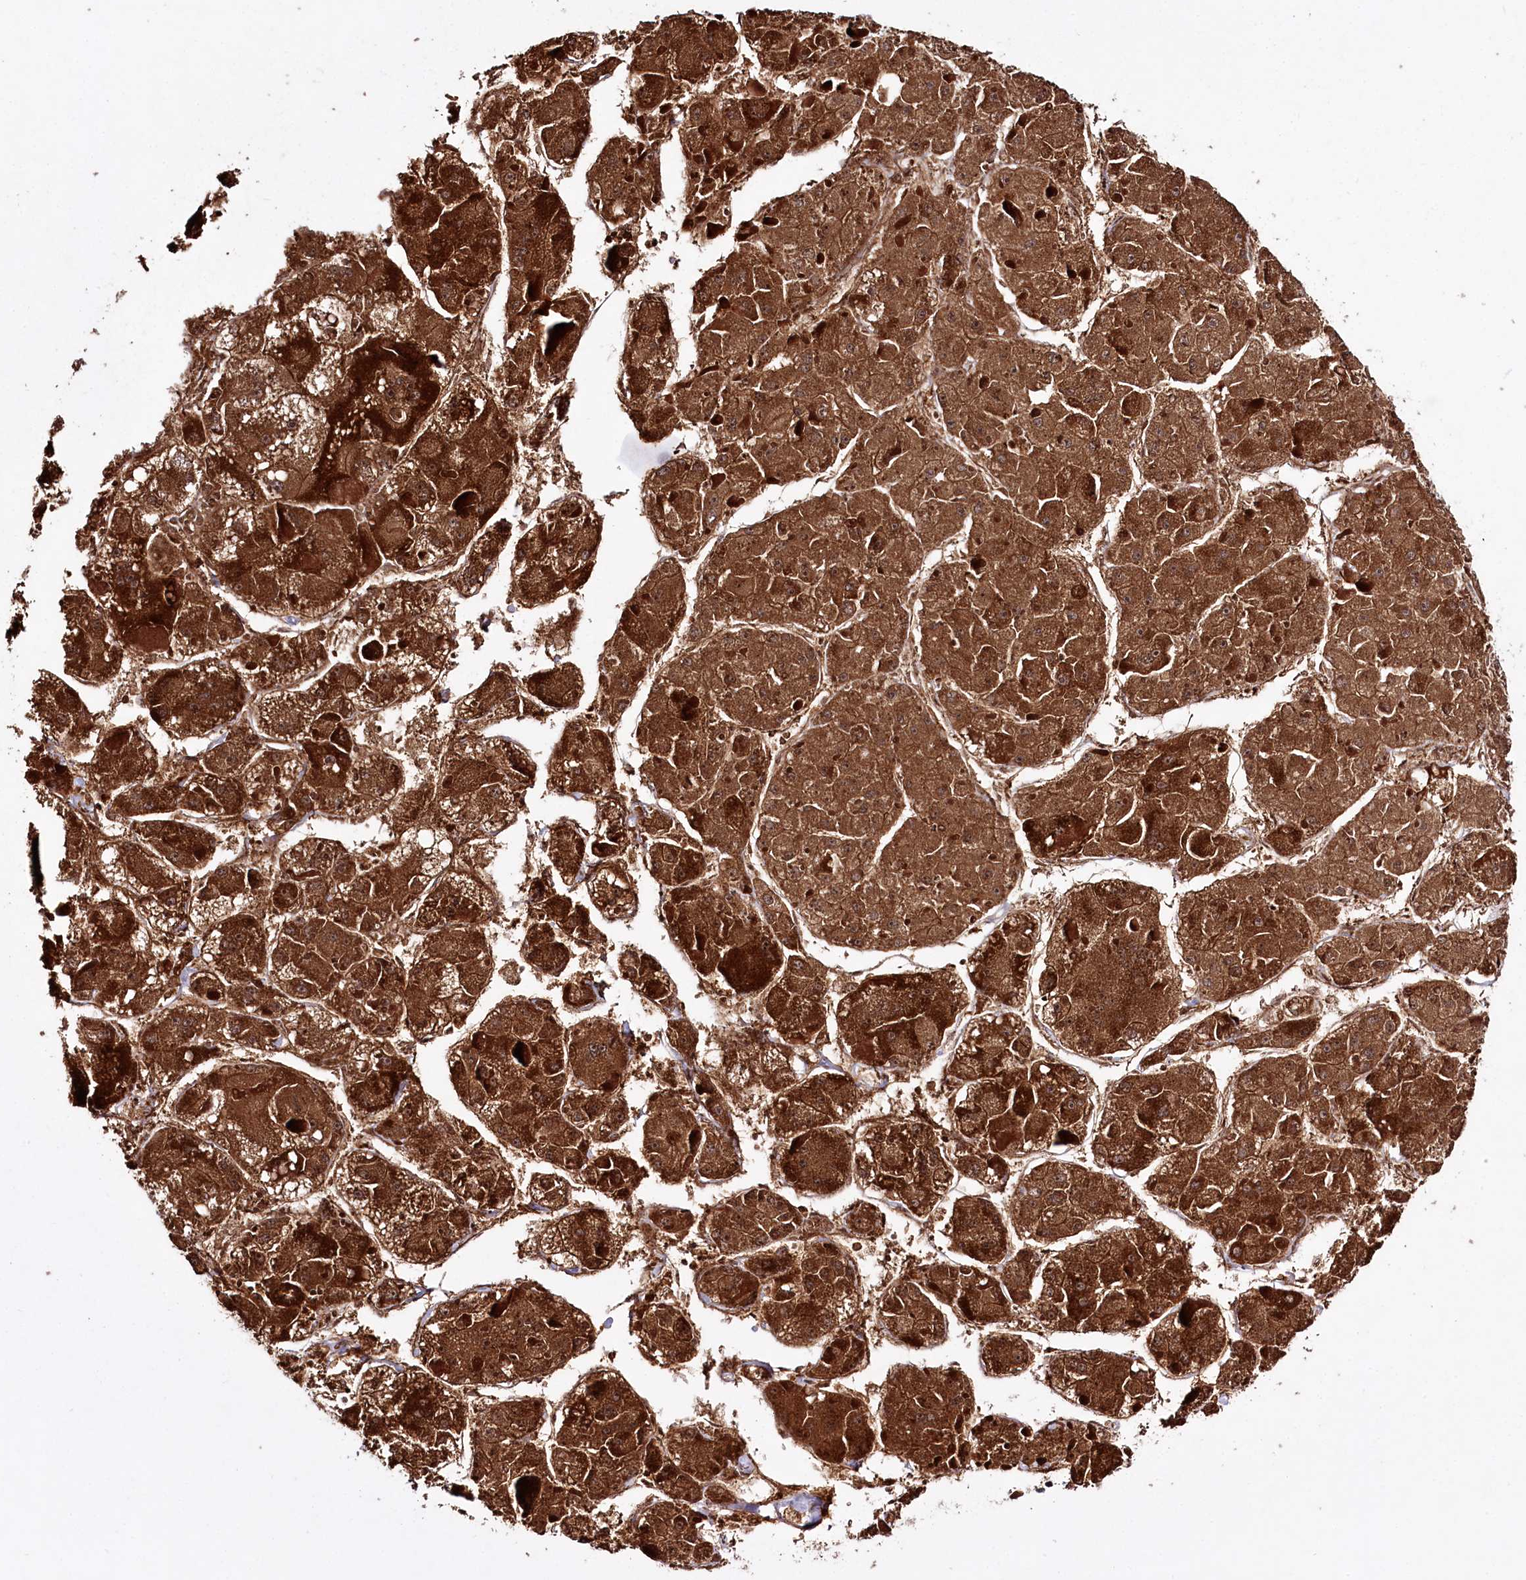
{"staining": {"intensity": "strong", "quantity": ">75%", "location": "cytoplasmic/membranous"}, "tissue": "liver cancer", "cell_type": "Tumor cells", "image_type": "cancer", "snomed": [{"axis": "morphology", "description": "Carcinoma, Hepatocellular, NOS"}, {"axis": "topography", "description": "Liver"}], "caption": "A micrograph of human liver cancer (hepatocellular carcinoma) stained for a protein displays strong cytoplasmic/membranous brown staining in tumor cells. (IHC, brightfield microscopy, high magnification).", "gene": "REXO2", "patient": {"sex": "female", "age": 73}}